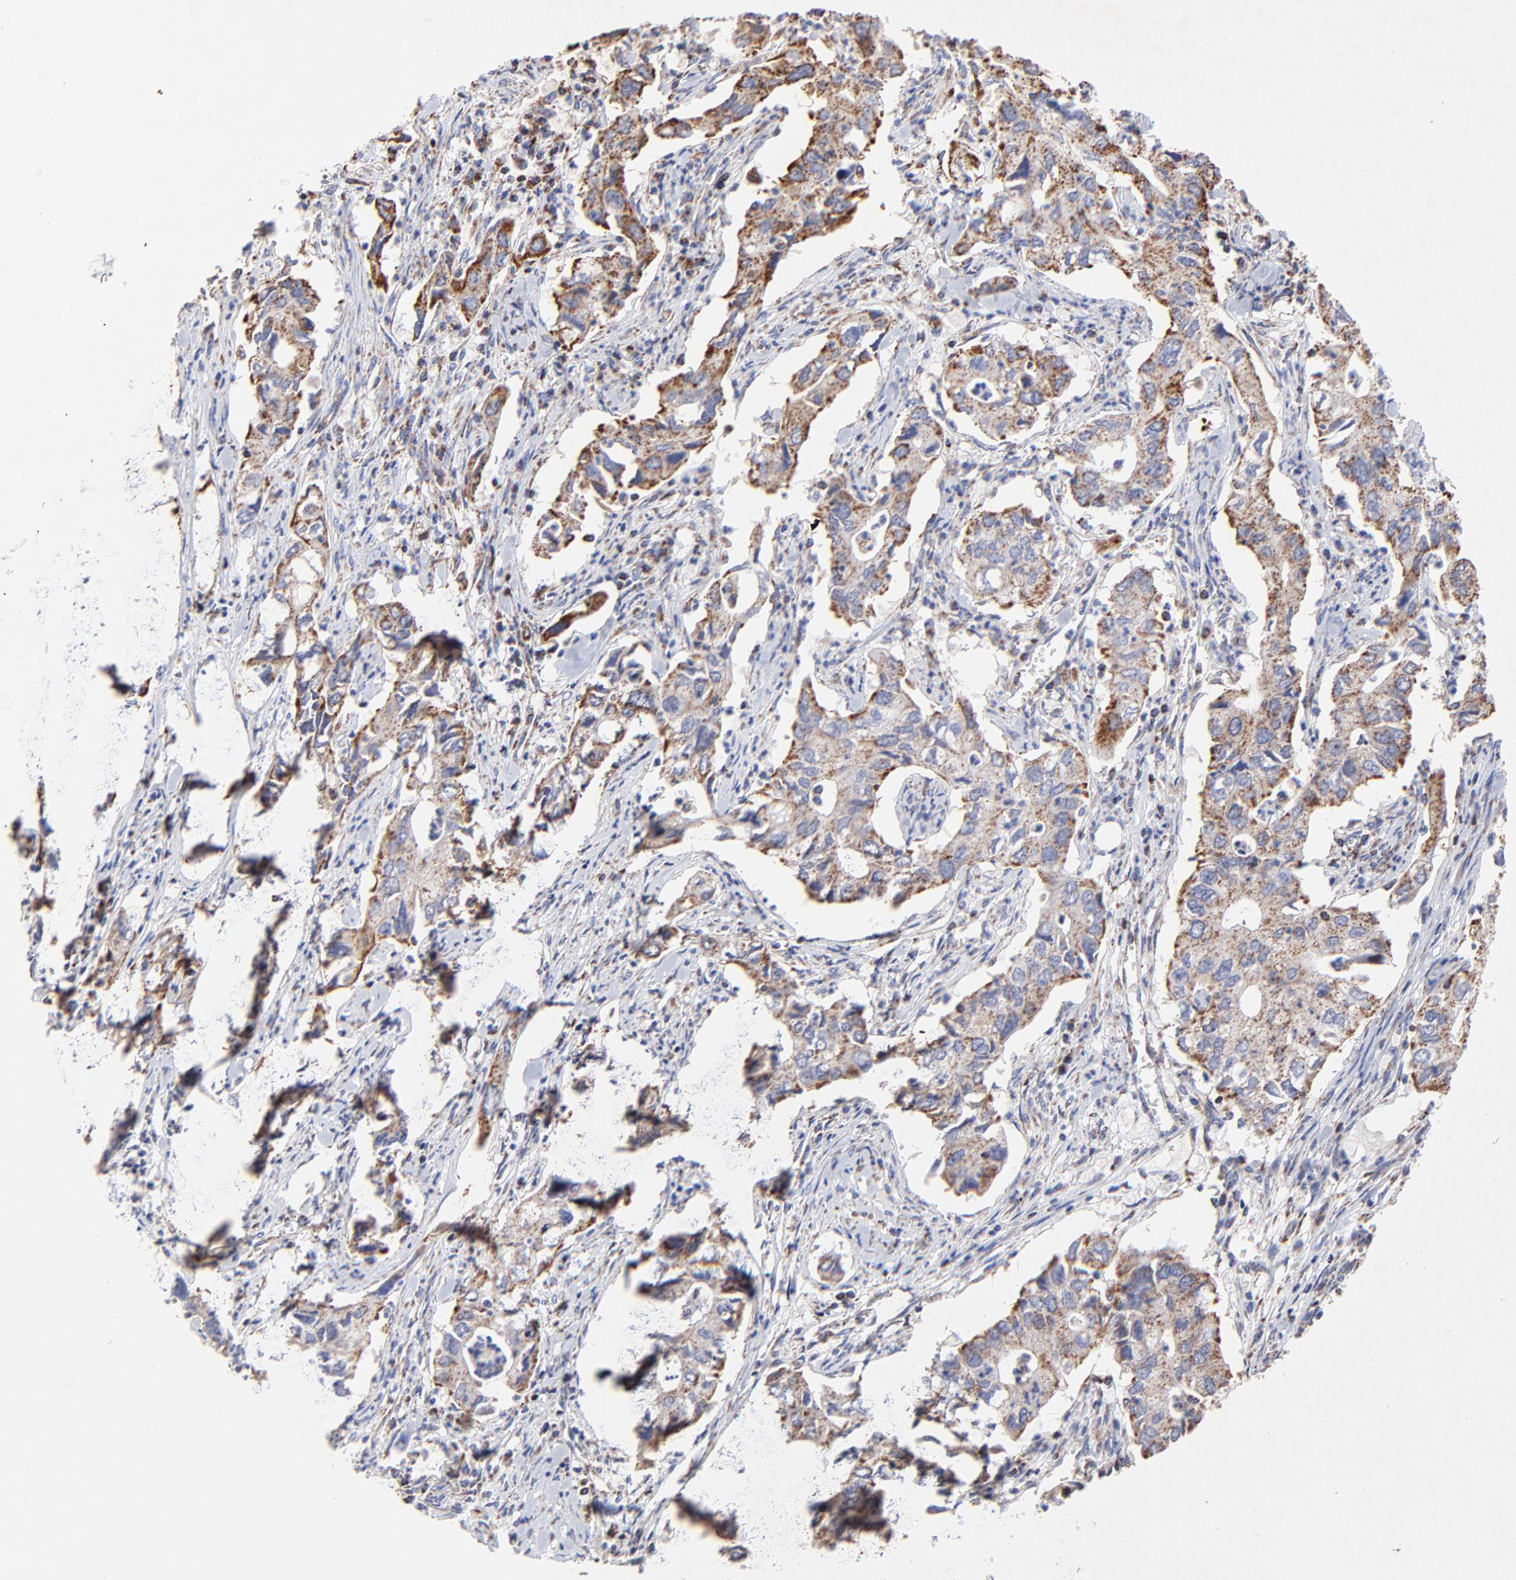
{"staining": {"intensity": "moderate", "quantity": ">75%", "location": "cytoplasmic/membranous"}, "tissue": "lung cancer", "cell_type": "Tumor cells", "image_type": "cancer", "snomed": [{"axis": "morphology", "description": "Adenocarcinoma, NOS"}, {"axis": "topography", "description": "Lung"}], "caption": "Adenocarcinoma (lung) stained for a protein shows moderate cytoplasmic/membranous positivity in tumor cells.", "gene": "SSBP1", "patient": {"sex": "male", "age": 48}}